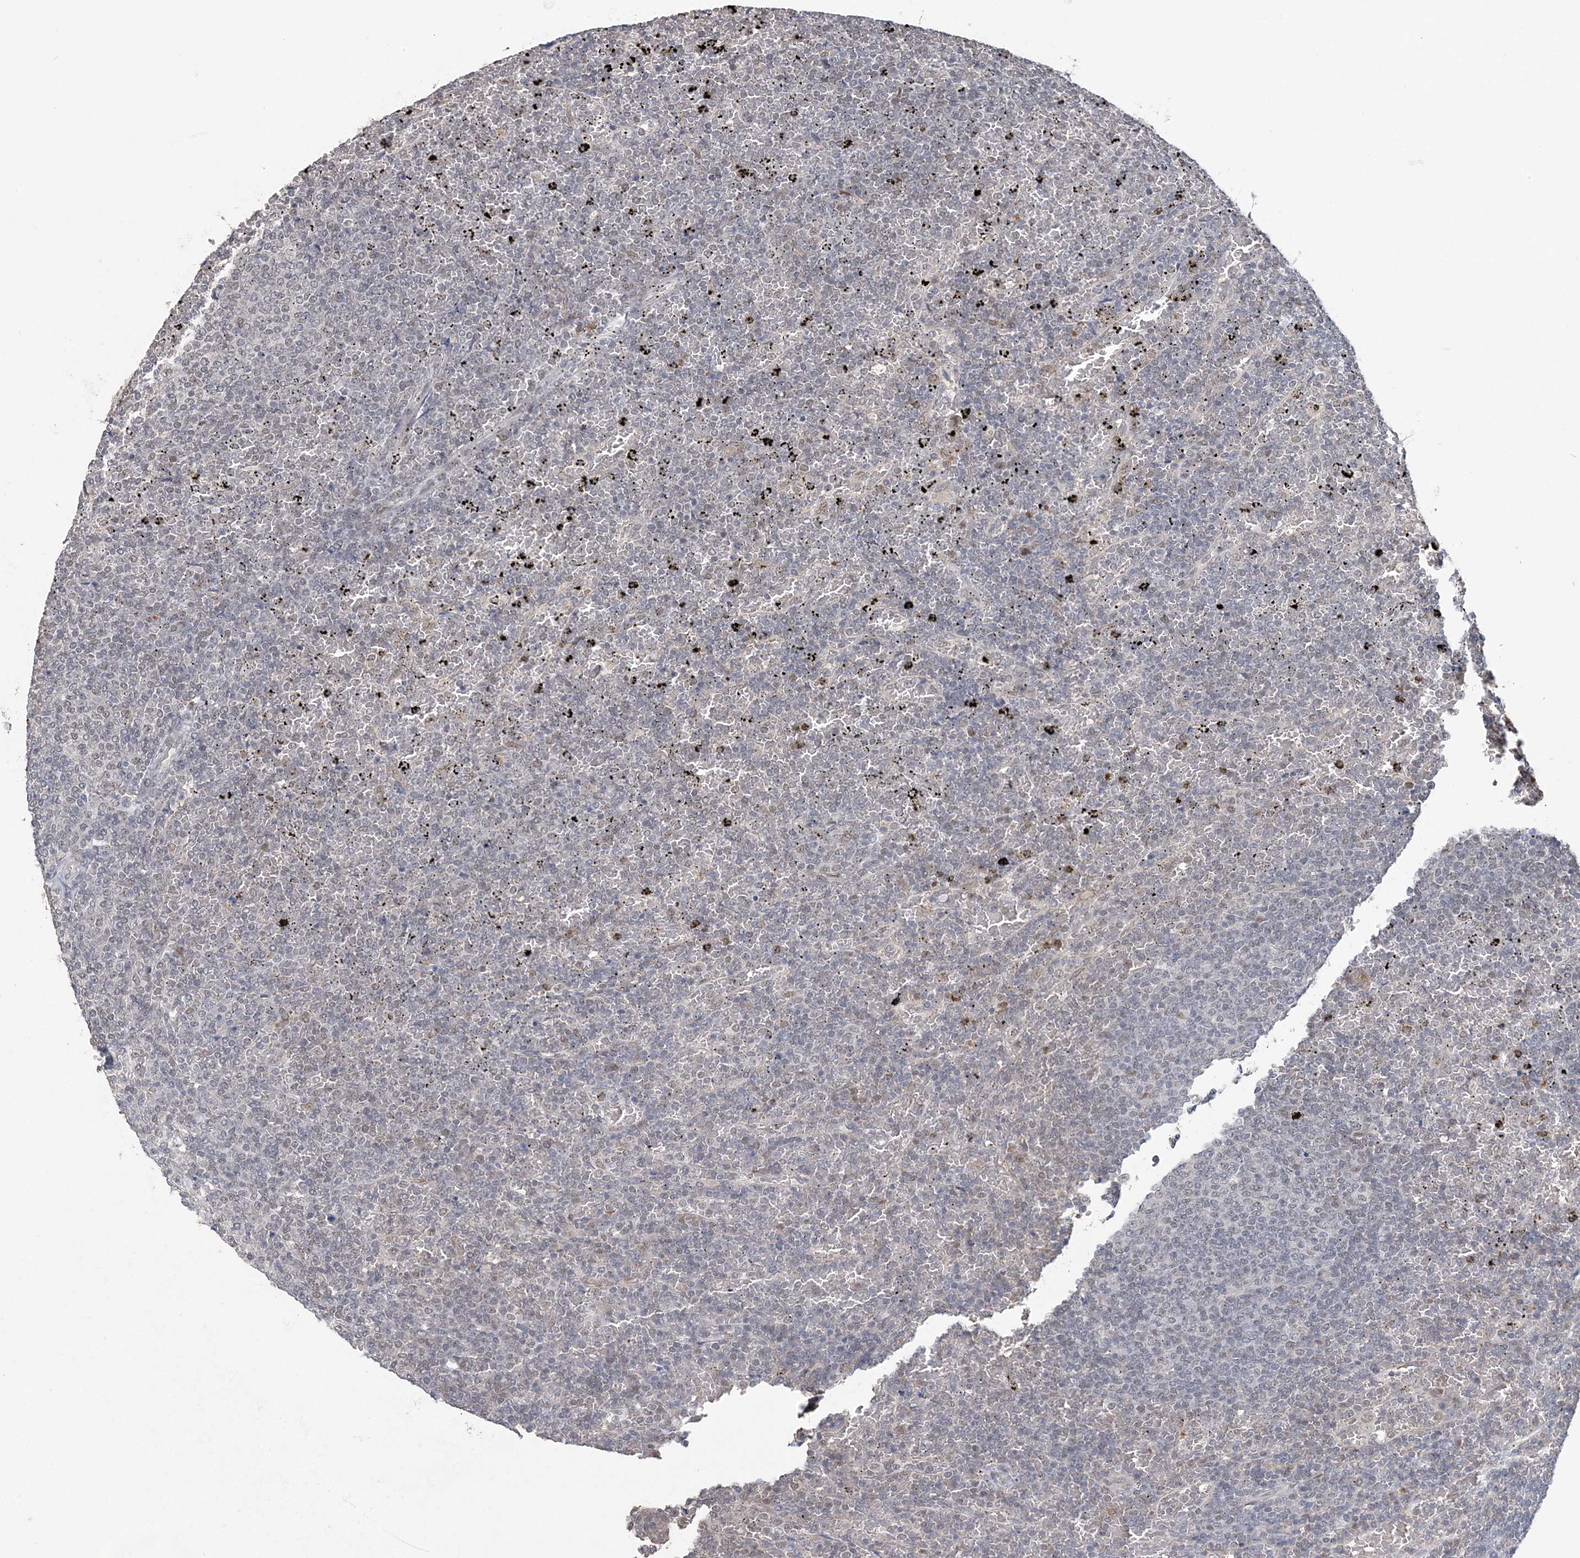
{"staining": {"intensity": "negative", "quantity": "none", "location": "none"}, "tissue": "lymphoma", "cell_type": "Tumor cells", "image_type": "cancer", "snomed": [{"axis": "morphology", "description": "Malignant lymphoma, non-Hodgkin's type, Low grade"}, {"axis": "topography", "description": "Spleen"}], "caption": "Tumor cells show no significant protein expression in lymphoma.", "gene": "ZBTB7A", "patient": {"sex": "female", "age": 77}}